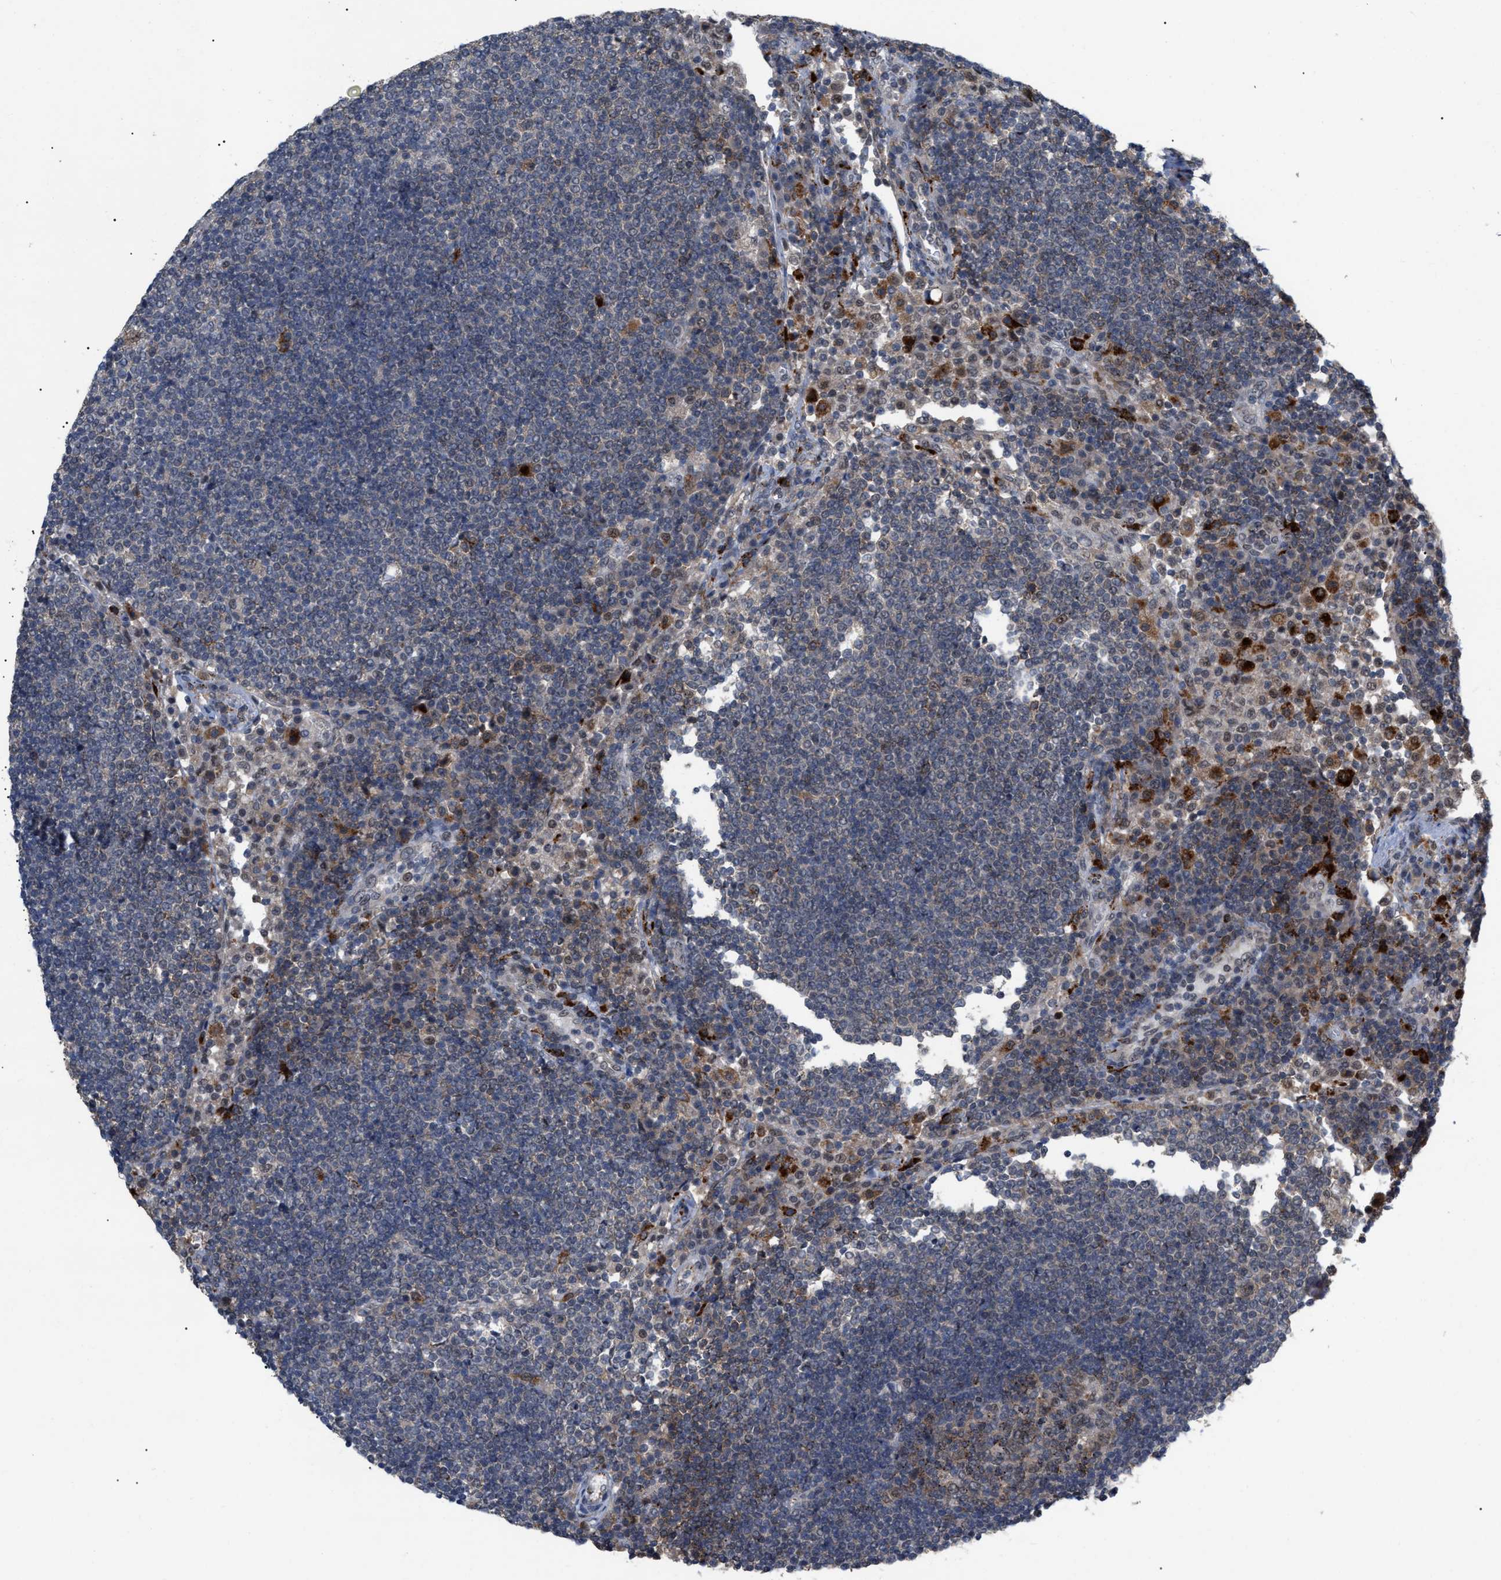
{"staining": {"intensity": "moderate", "quantity": ">75%", "location": "cytoplasmic/membranous"}, "tissue": "lymph node", "cell_type": "Germinal center cells", "image_type": "normal", "snomed": [{"axis": "morphology", "description": "Normal tissue, NOS"}, {"axis": "topography", "description": "Lymph node"}], "caption": "Lymph node stained with DAB (3,3'-diaminobenzidine) immunohistochemistry (IHC) shows medium levels of moderate cytoplasmic/membranous positivity in approximately >75% of germinal center cells.", "gene": "UPF1", "patient": {"sex": "female", "age": 53}}